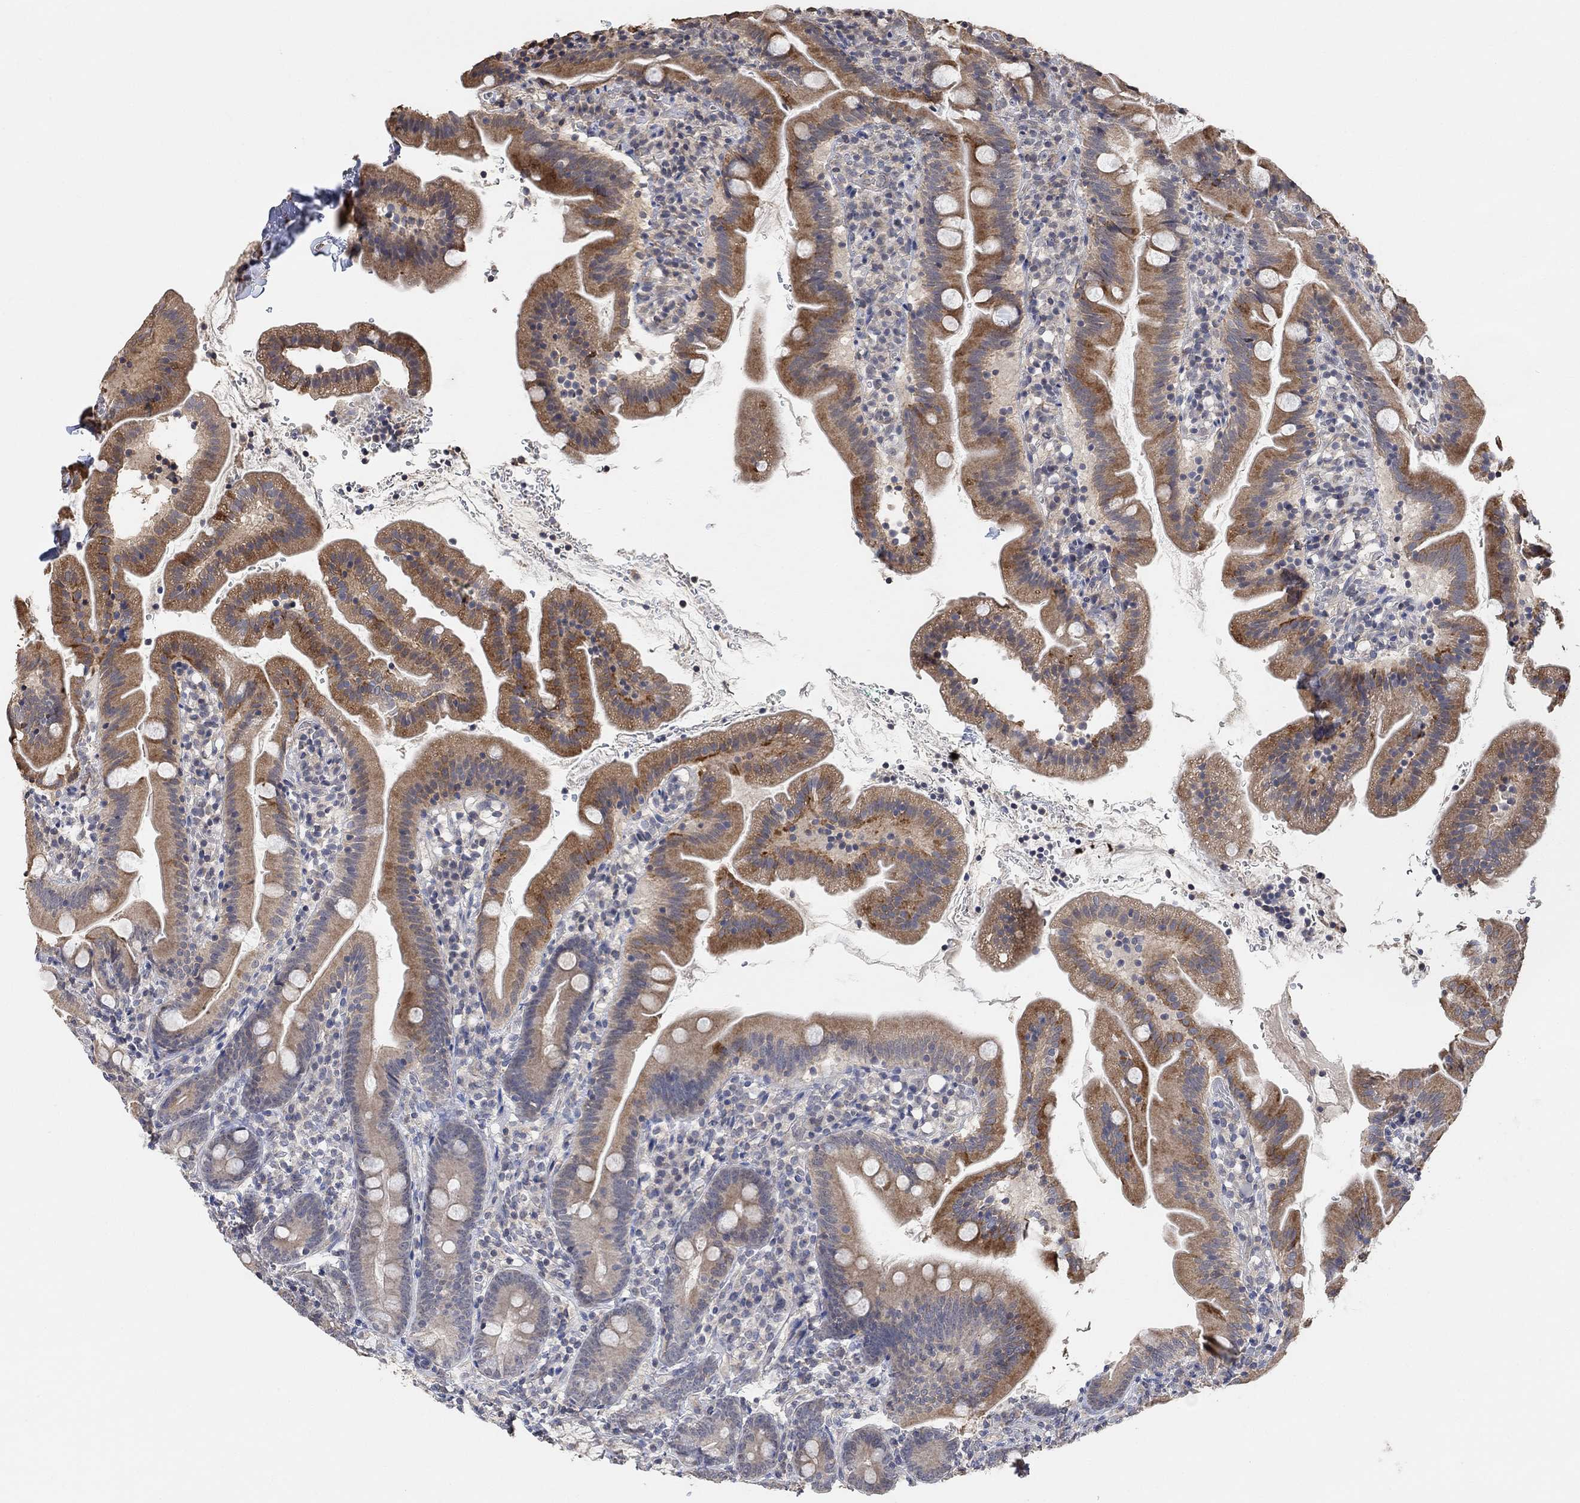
{"staining": {"intensity": "strong", "quantity": "25%-75%", "location": "cytoplasmic/membranous"}, "tissue": "duodenum", "cell_type": "Glandular cells", "image_type": "normal", "snomed": [{"axis": "morphology", "description": "Normal tissue, NOS"}, {"axis": "topography", "description": "Duodenum"}], "caption": "The immunohistochemical stain shows strong cytoplasmic/membranous staining in glandular cells of normal duodenum. Immunohistochemistry (ihc) stains the protein of interest in brown and the nuclei are stained blue.", "gene": "UNC5B", "patient": {"sex": "female", "age": 67}}